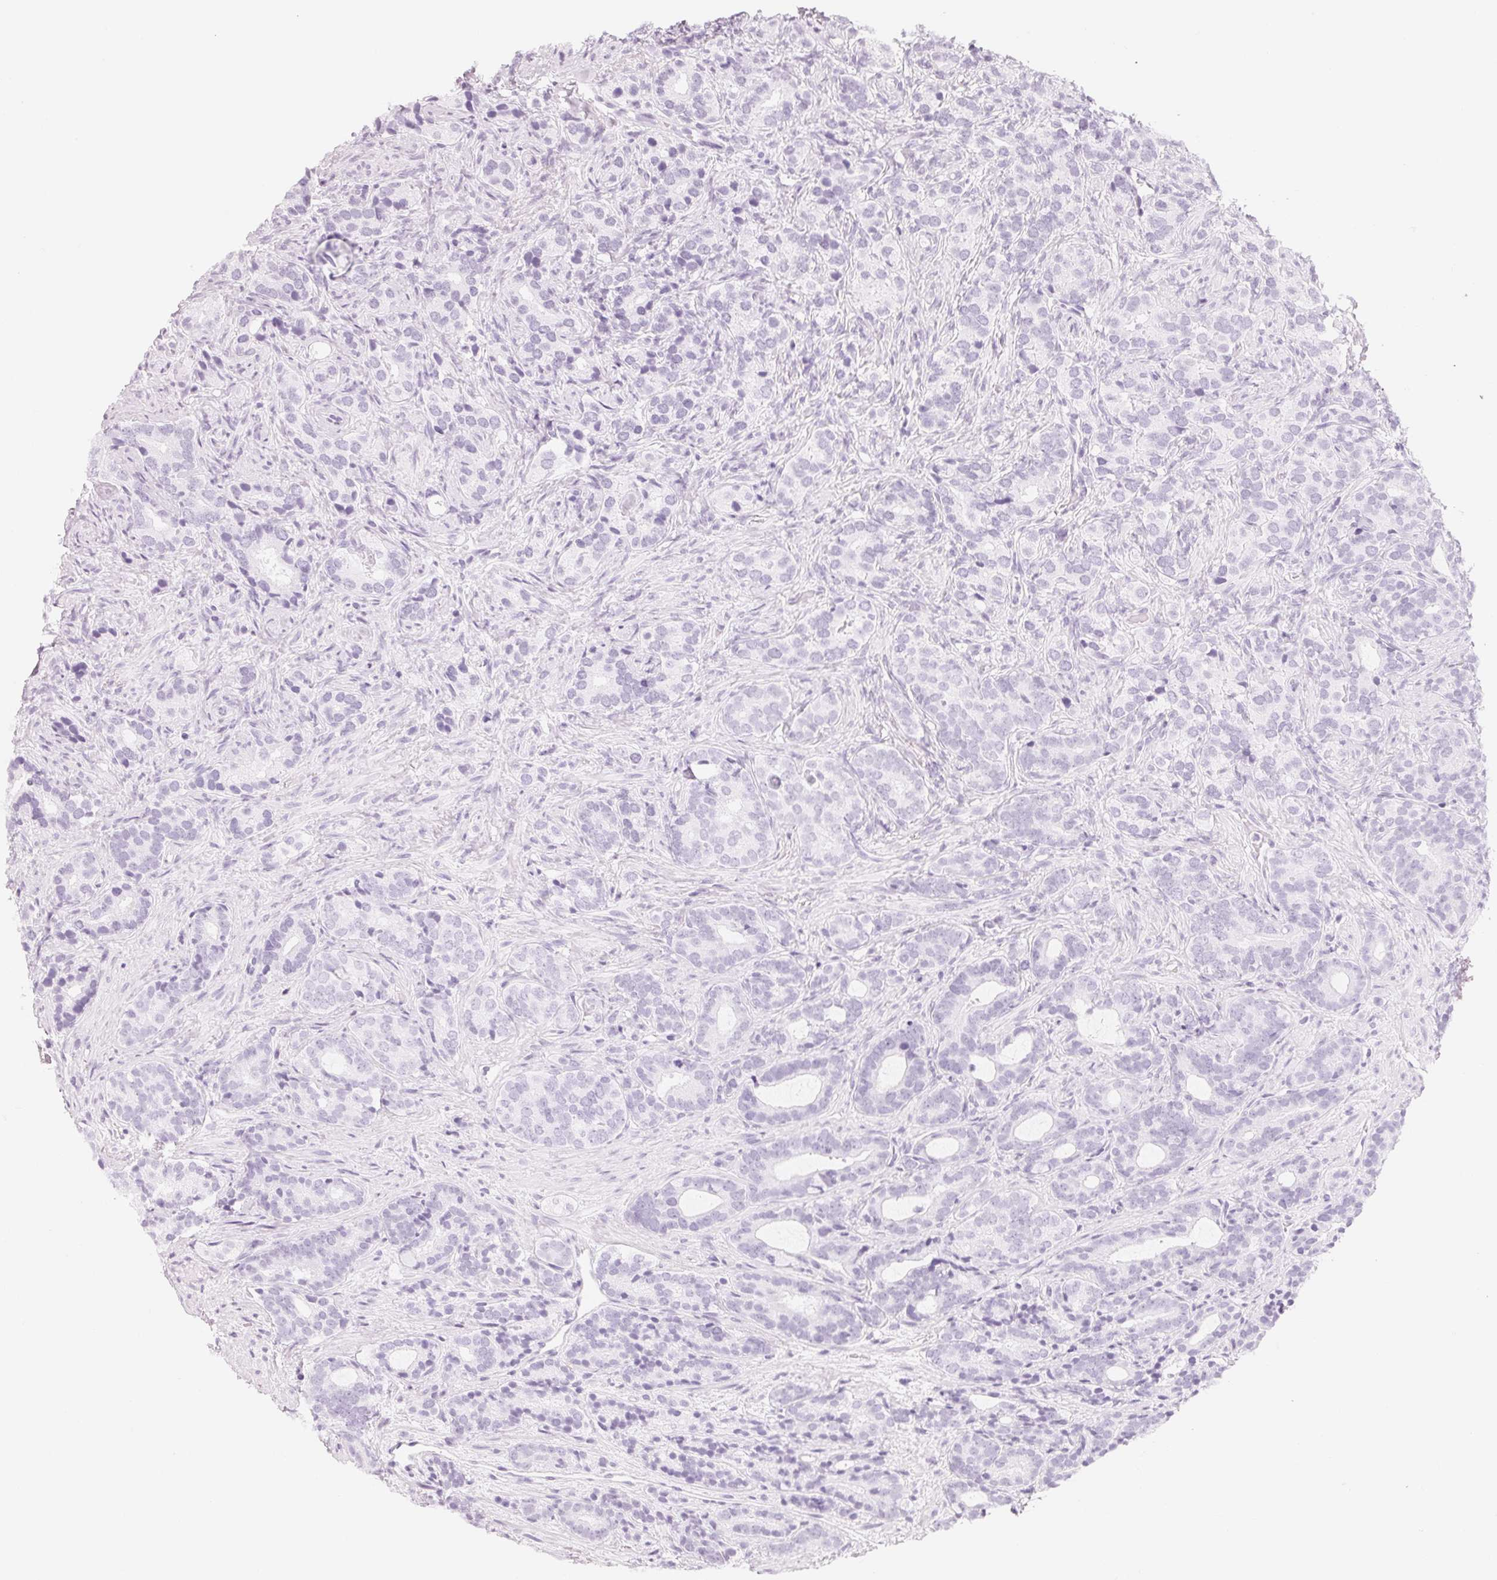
{"staining": {"intensity": "negative", "quantity": "none", "location": "none"}, "tissue": "prostate cancer", "cell_type": "Tumor cells", "image_type": "cancer", "snomed": [{"axis": "morphology", "description": "Adenocarcinoma, High grade"}, {"axis": "topography", "description": "Prostate"}], "caption": "This image is of prostate cancer stained with IHC to label a protein in brown with the nuclei are counter-stained blue. There is no expression in tumor cells. (Immunohistochemistry, brightfield microscopy, high magnification).", "gene": "CFHR2", "patient": {"sex": "male", "age": 84}}